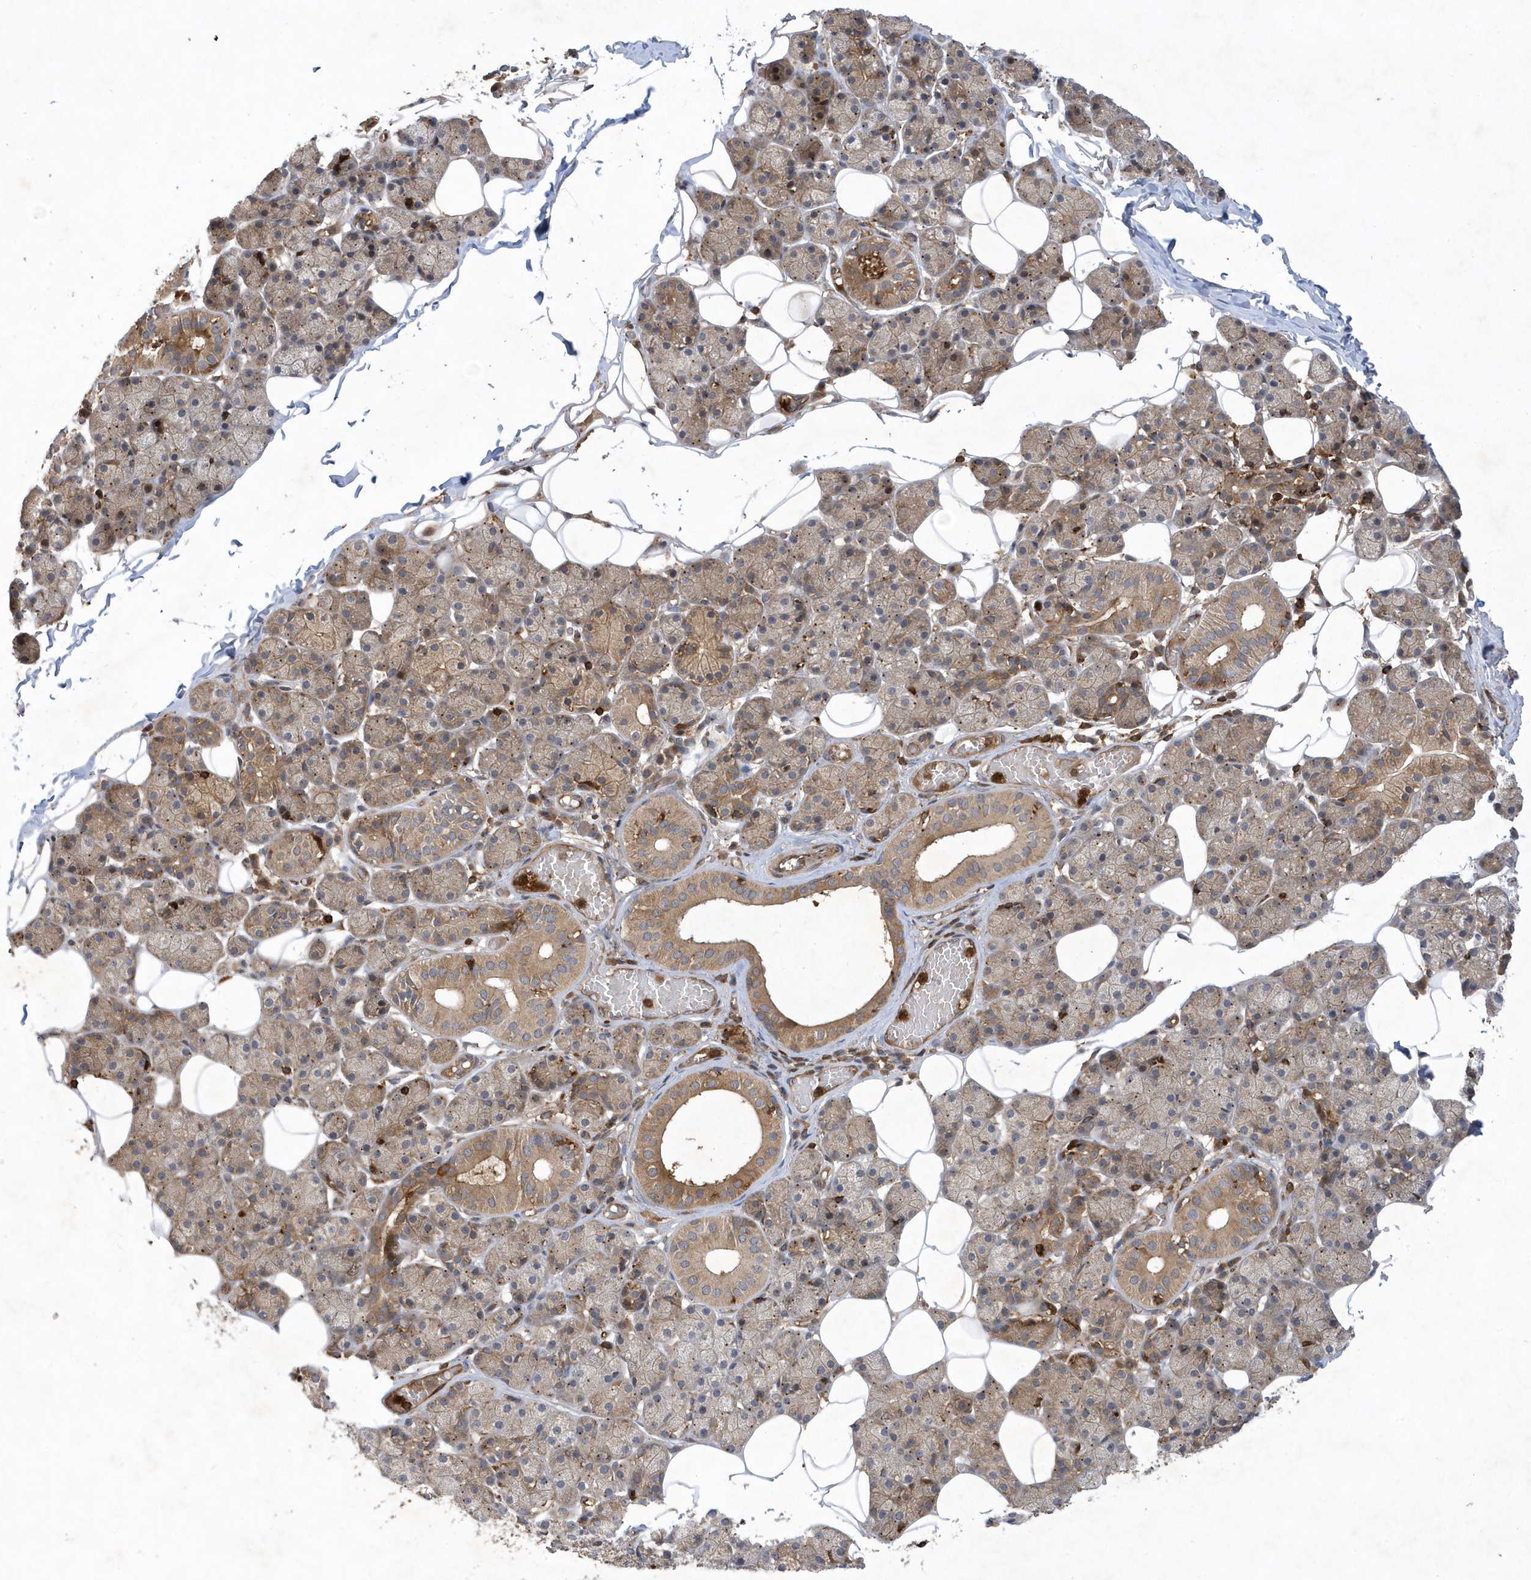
{"staining": {"intensity": "moderate", "quantity": ">75%", "location": "cytoplasmic/membranous"}, "tissue": "salivary gland", "cell_type": "Glandular cells", "image_type": "normal", "snomed": [{"axis": "morphology", "description": "Normal tissue, NOS"}, {"axis": "topography", "description": "Salivary gland"}], "caption": "Salivary gland stained with DAB (3,3'-diaminobenzidine) IHC displays medium levels of moderate cytoplasmic/membranous expression in approximately >75% of glandular cells.", "gene": "LAPTM4A", "patient": {"sex": "female", "age": 33}}